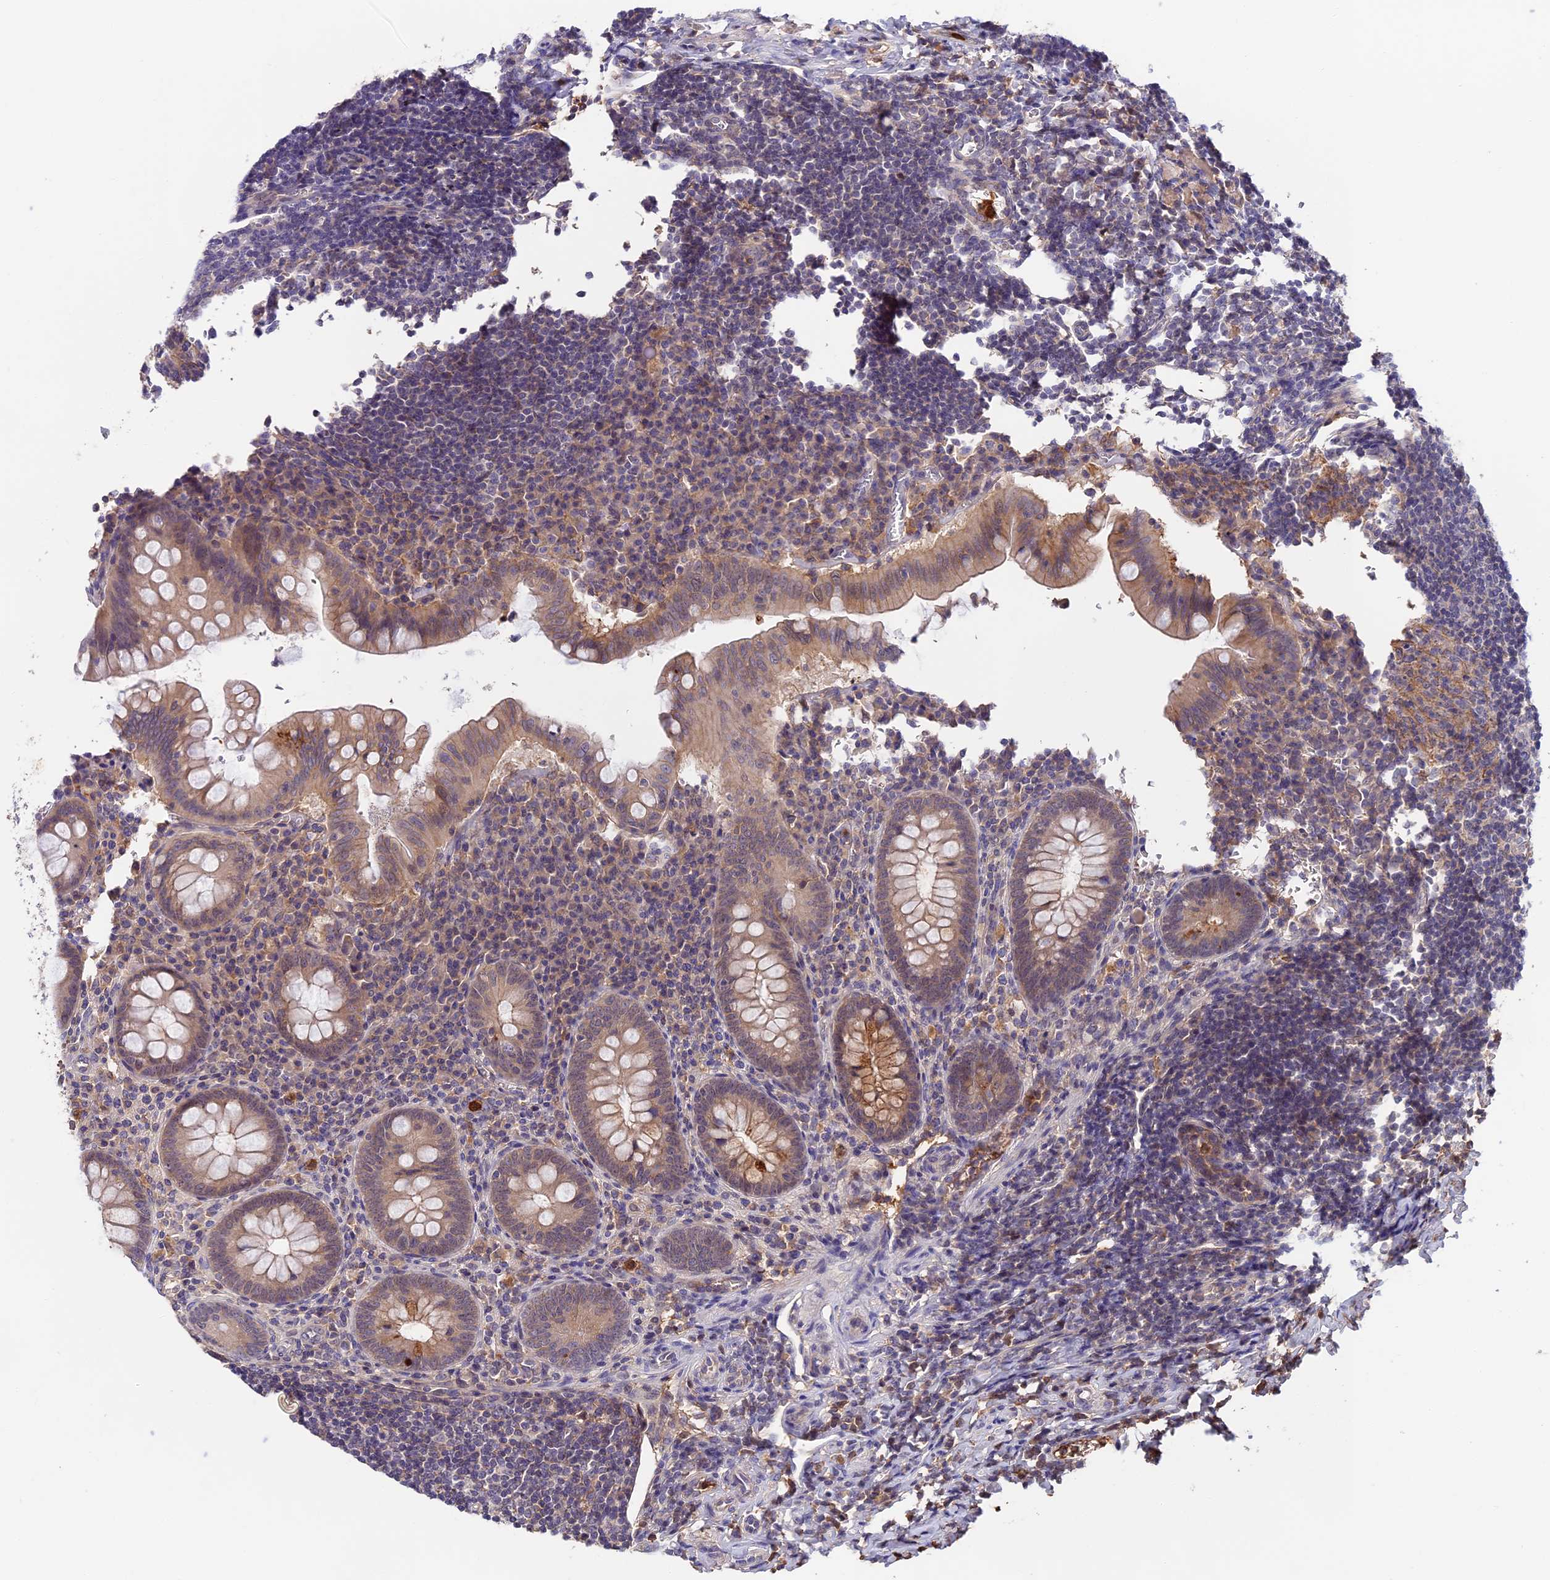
{"staining": {"intensity": "moderate", "quantity": ">75%", "location": "cytoplasmic/membranous"}, "tissue": "appendix", "cell_type": "Glandular cells", "image_type": "normal", "snomed": [{"axis": "morphology", "description": "Normal tissue, NOS"}, {"axis": "topography", "description": "Appendix"}], "caption": "DAB (3,3'-diaminobenzidine) immunohistochemical staining of normal appendix shows moderate cytoplasmic/membranous protein positivity in approximately >75% of glandular cells. The protein of interest is shown in brown color, while the nuclei are stained blue.", "gene": "ADGRD1", "patient": {"sex": "female", "age": 33}}